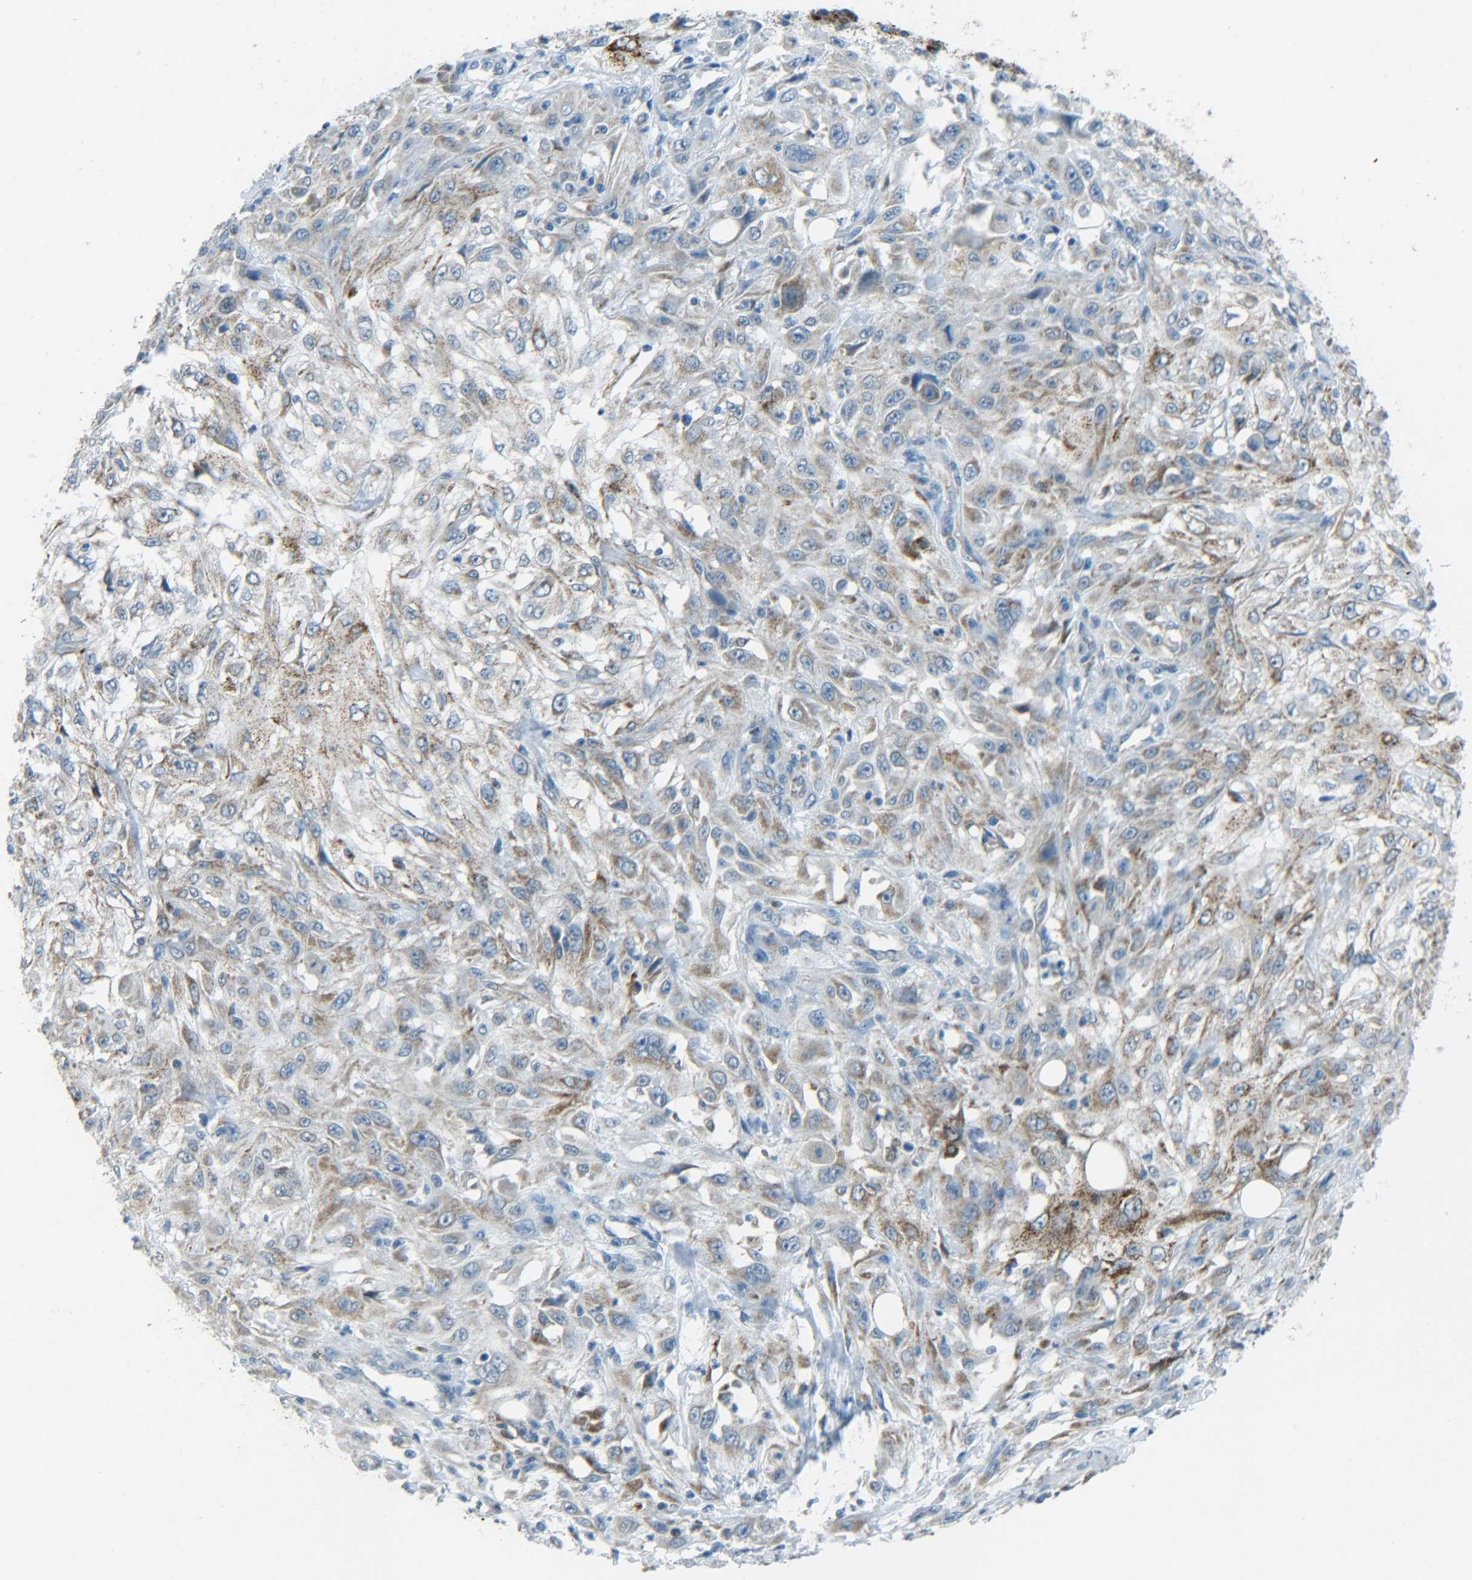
{"staining": {"intensity": "weak", "quantity": ">75%", "location": "cytoplasmic/membranous"}, "tissue": "skin cancer", "cell_type": "Tumor cells", "image_type": "cancer", "snomed": [{"axis": "morphology", "description": "Squamous cell carcinoma, NOS"}, {"axis": "topography", "description": "Skin"}], "caption": "Skin squamous cell carcinoma tissue displays weak cytoplasmic/membranous expression in about >75% of tumor cells", "gene": "CYB5R1", "patient": {"sex": "male", "age": 75}}